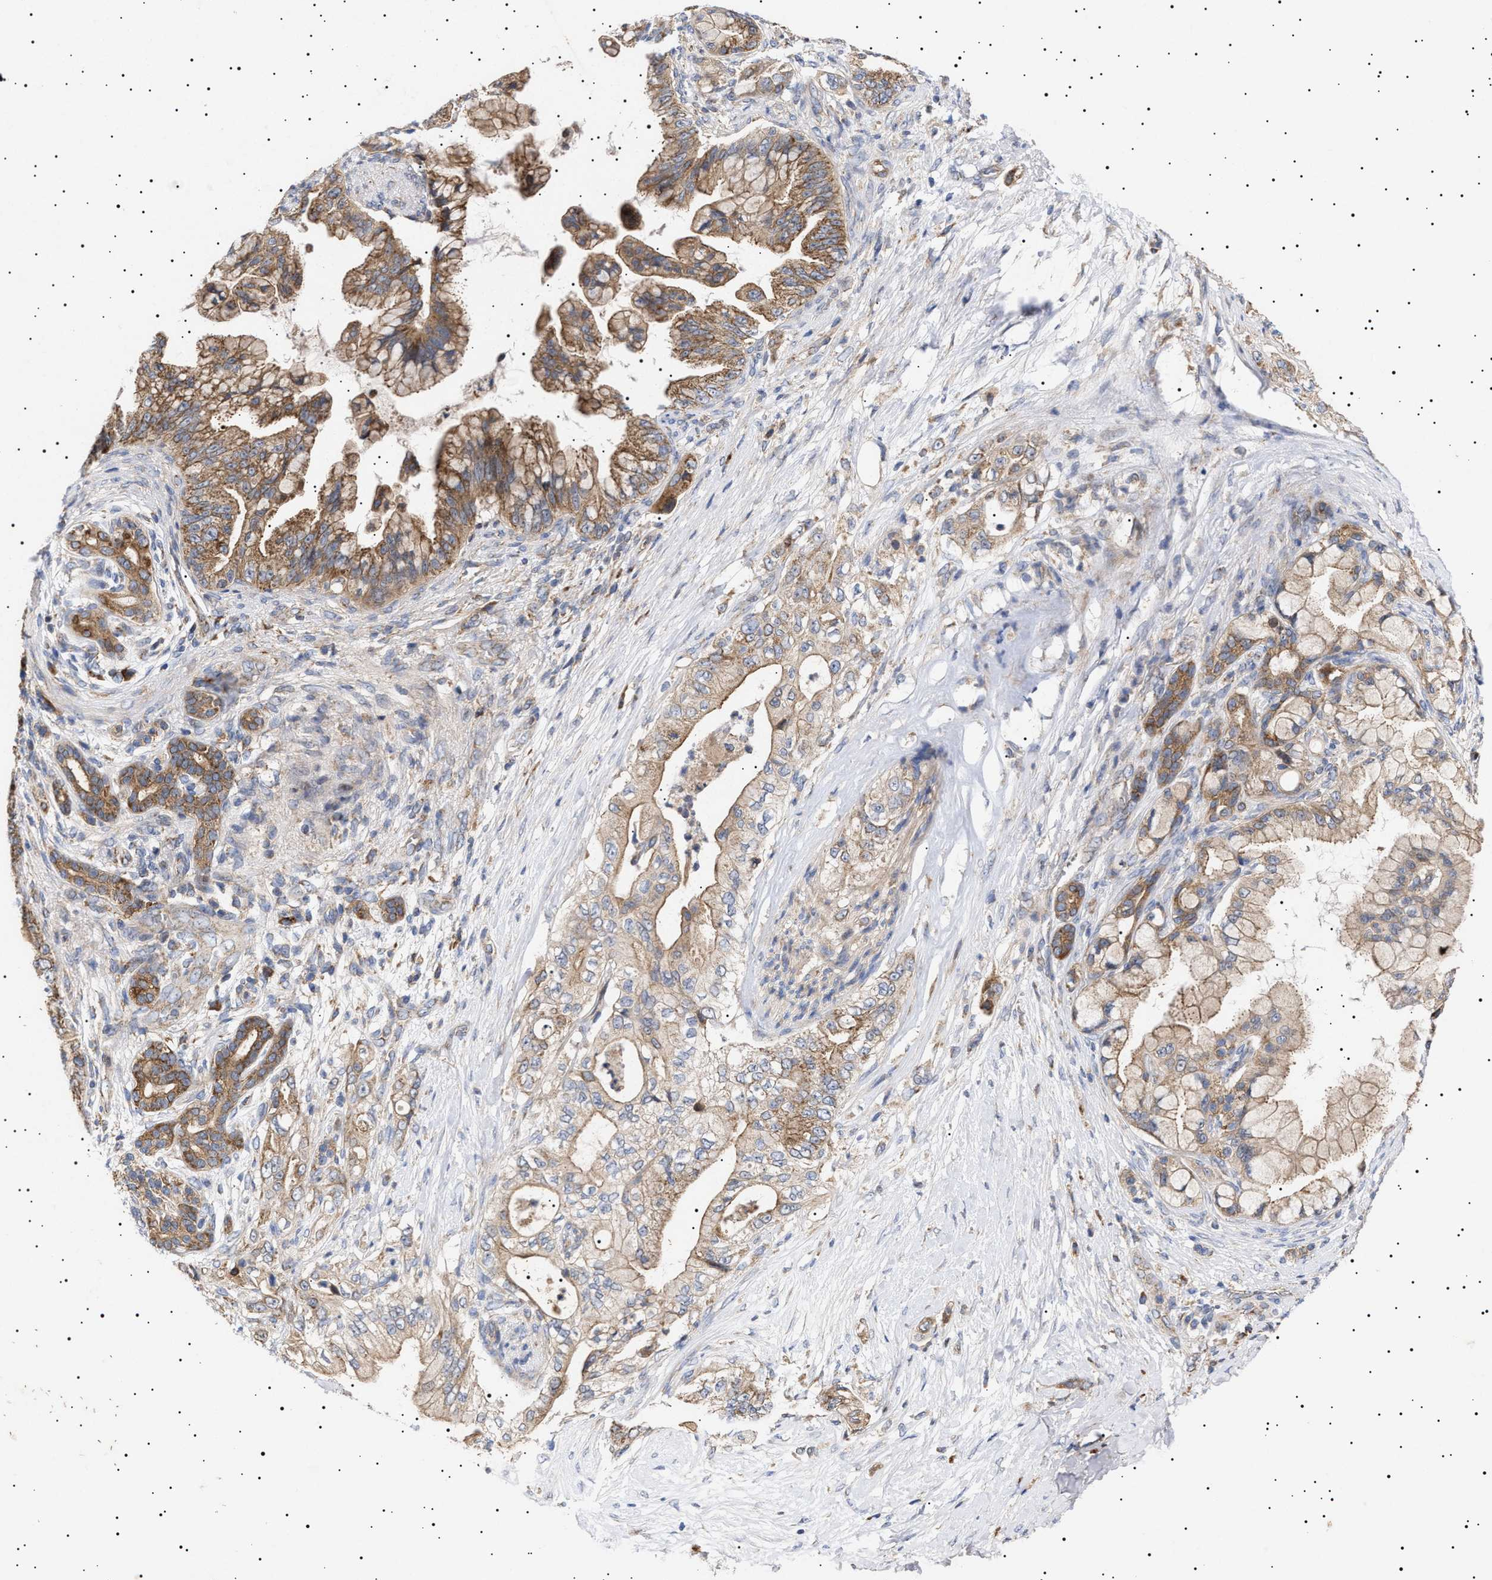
{"staining": {"intensity": "moderate", "quantity": ">75%", "location": "cytoplasmic/membranous"}, "tissue": "pancreatic cancer", "cell_type": "Tumor cells", "image_type": "cancer", "snomed": [{"axis": "morphology", "description": "Adenocarcinoma, NOS"}, {"axis": "topography", "description": "Pancreas"}], "caption": "Immunohistochemical staining of human pancreatic adenocarcinoma demonstrates medium levels of moderate cytoplasmic/membranous protein staining in approximately >75% of tumor cells. (DAB (3,3'-diaminobenzidine) IHC with brightfield microscopy, high magnification).", "gene": "MRPL10", "patient": {"sex": "male", "age": 59}}